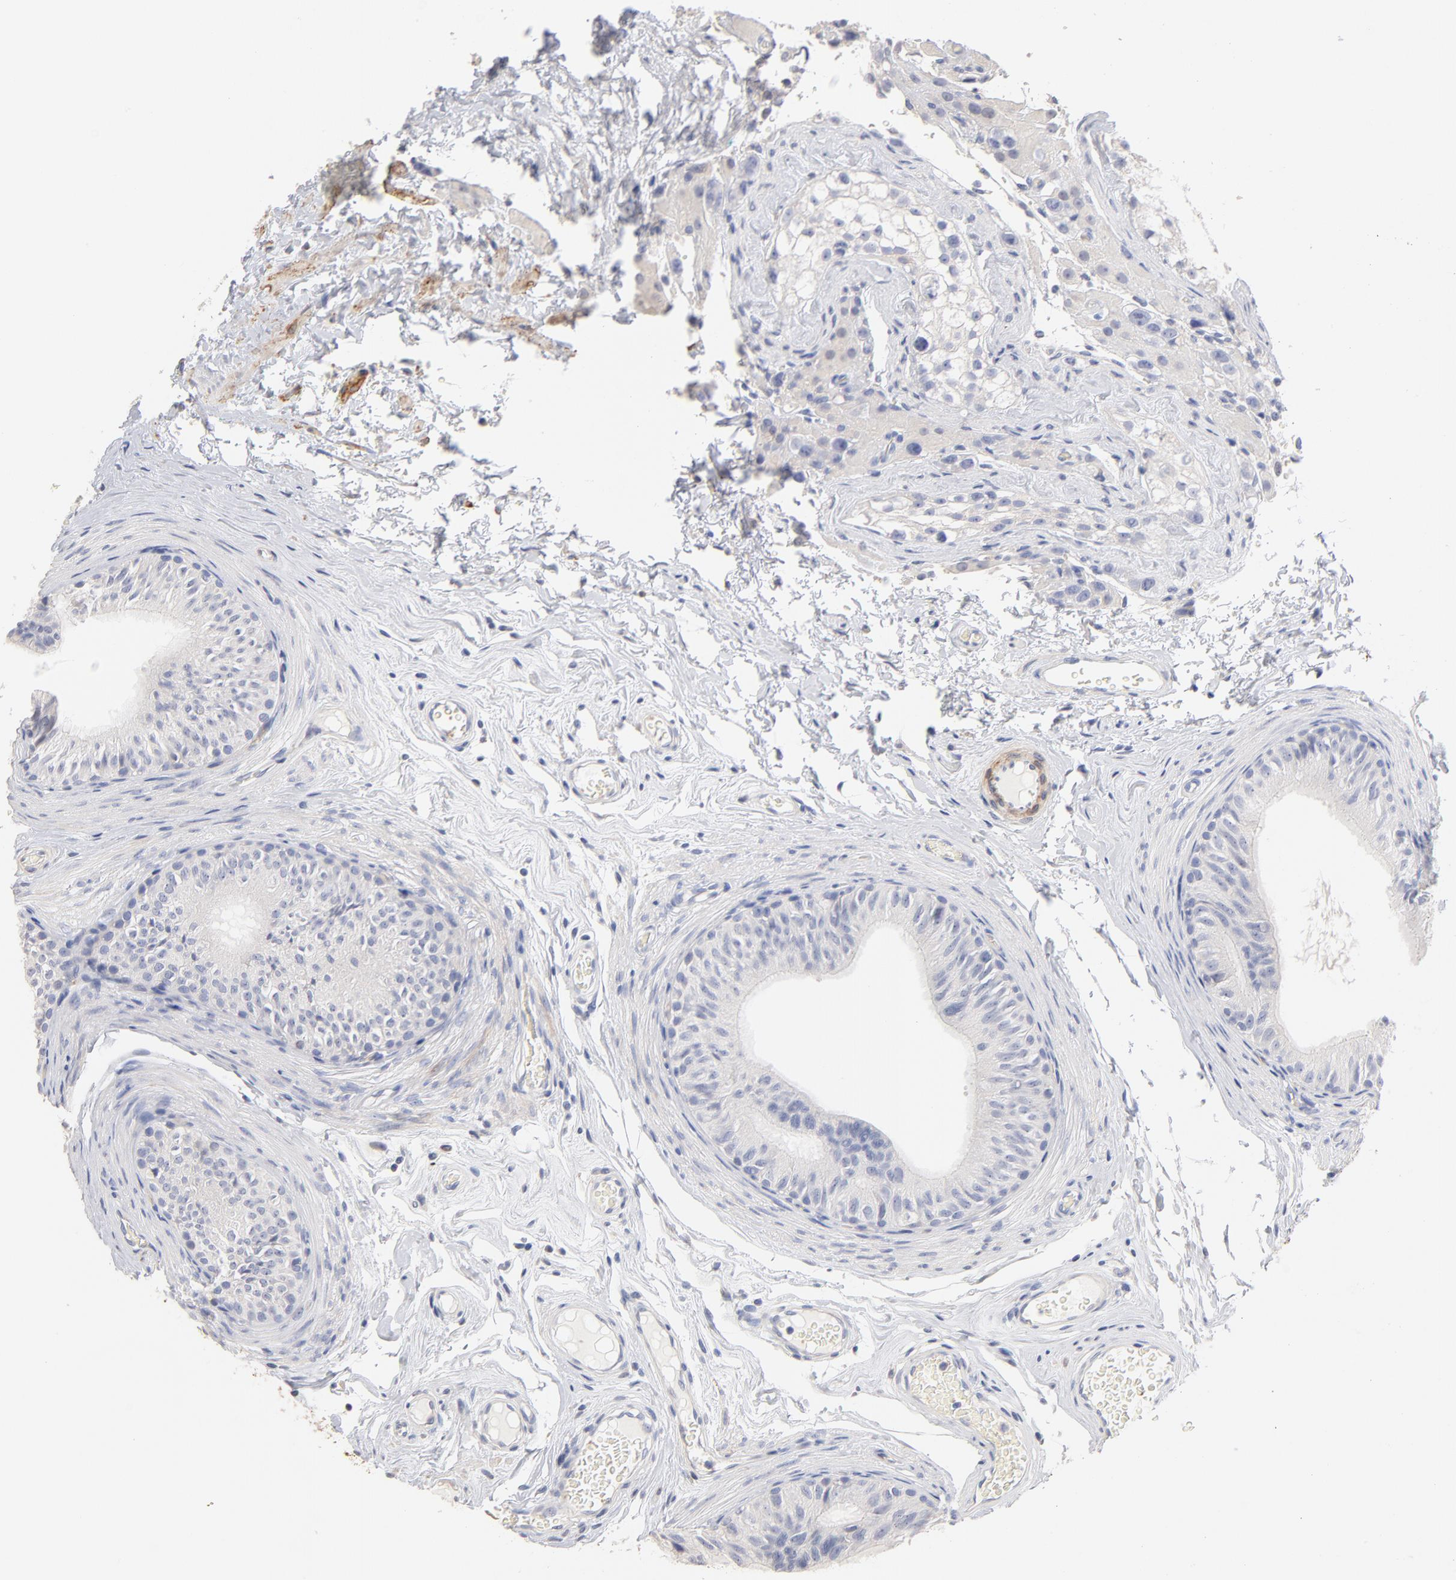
{"staining": {"intensity": "negative", "quantity": "none", "location": "none"}, "tissue": "epididymis", "cell_type": "Glandular cells", "image_type": "normal", "snomed": [{"axis": "morphology", "description": "Normal tissue, NOS"}, {"axis": "topography", "description": "Testis"}, {"axis": "topography", "description": "Epididymis"}], "caption": "The immunohistochemistry histopathology image has no significant staining in glandular cells of epididymis.", "gene": "ITGA8", "patient": {"sex": "male", "age": 36}}